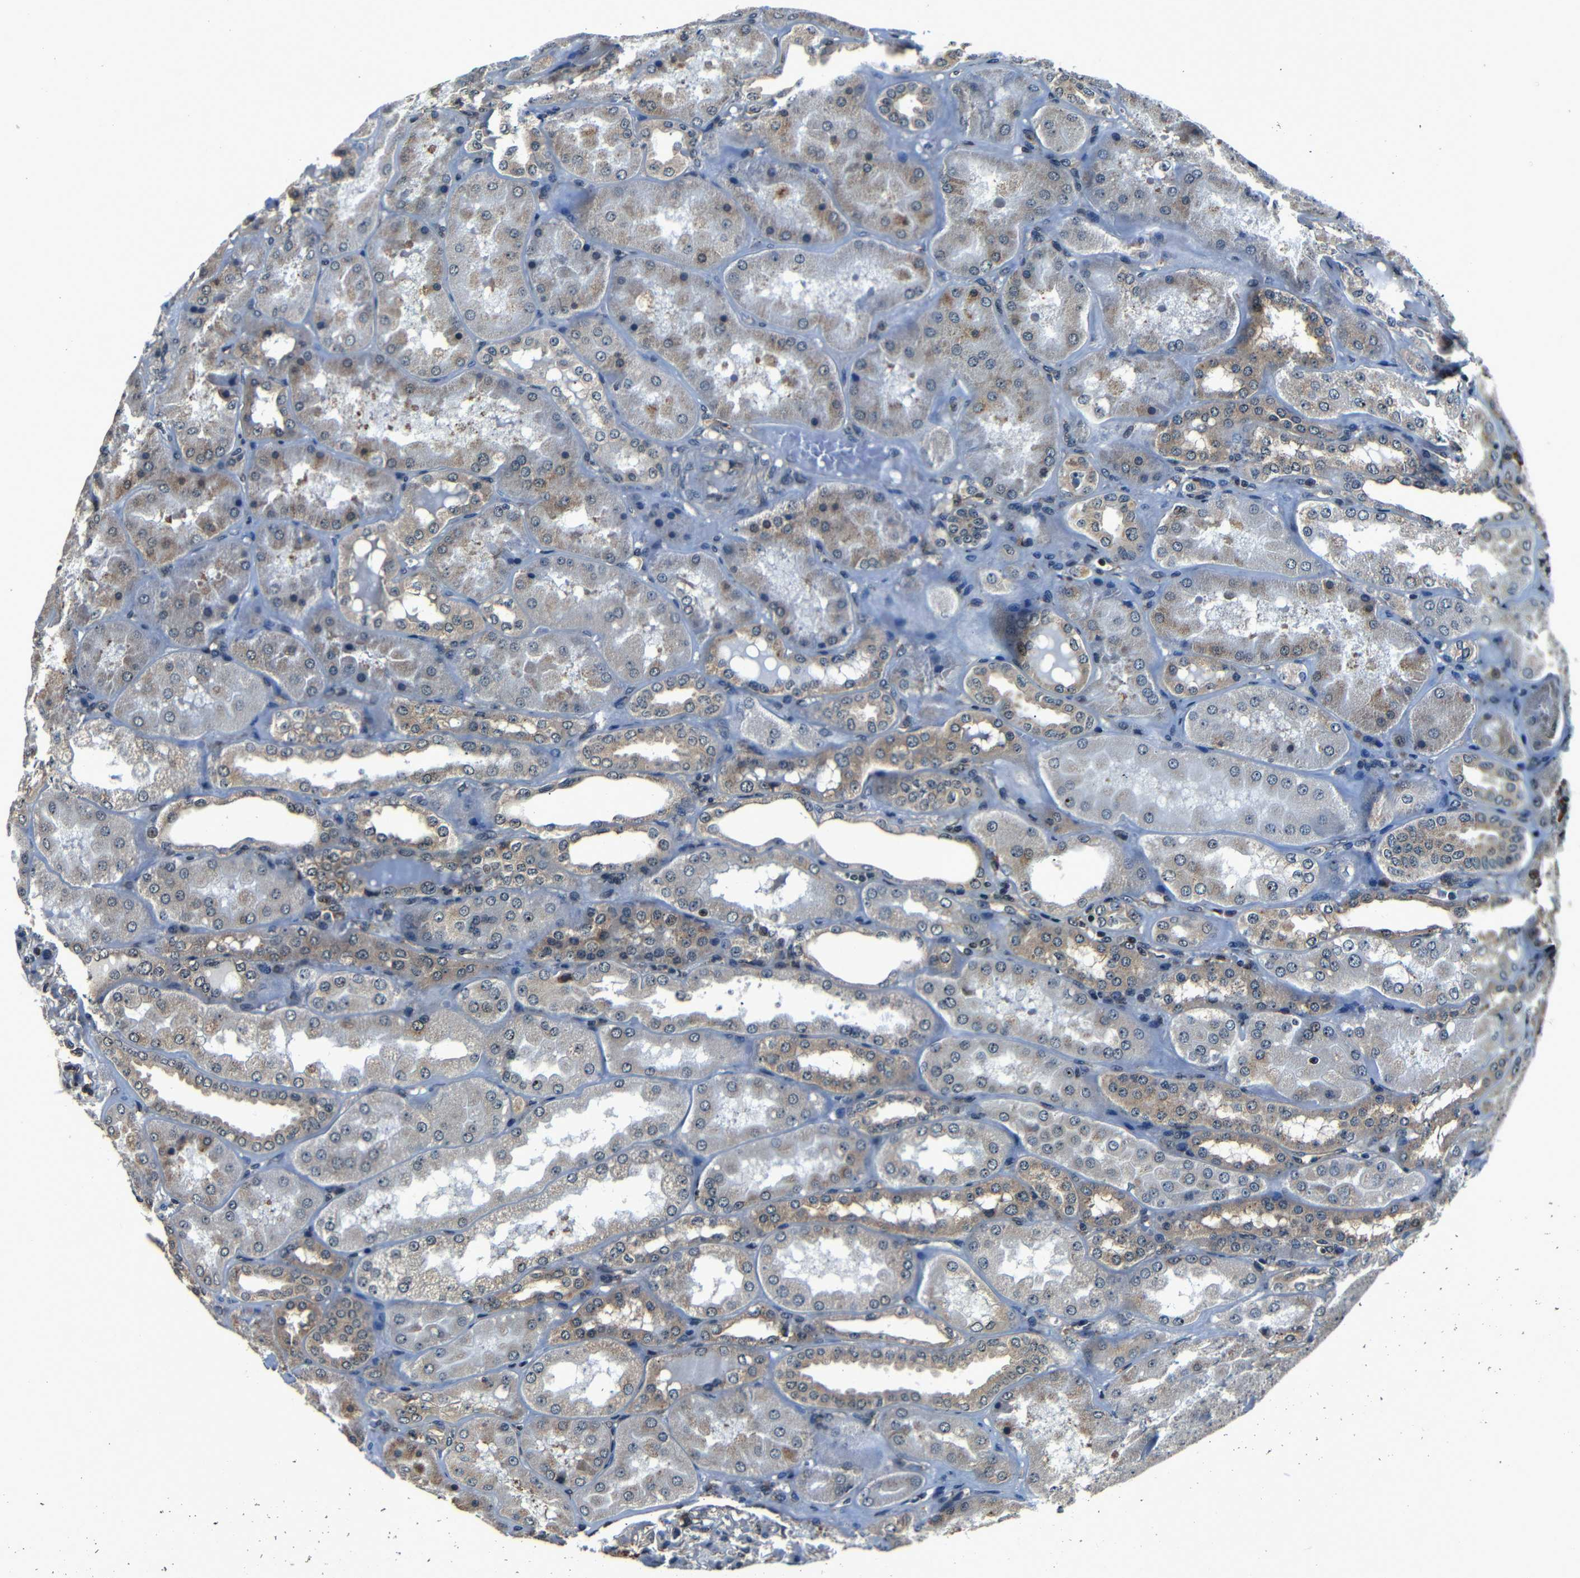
{"staining": {"intensity": "moderate", "quantity": "<25%", "location": "nuclear"}, "tissue": "kidney", "cell_type": "Cells in glomeruli", "image_type": "normal", "snomed": [{"axis": "morphology", "description": "Normal tissue, NOS"}, {"axis": "topography", "description": "Kidney"}], "caption": "Immunohistochemistry (IHC) of normal kidney demonstrates low levels of moderate nuclear staining in about <25% of cells in glomeruli. The staining was performed using DAB (3,3'-diaminobenzidine), with brown indicating positive protein expression. Nuclei are stained blue with hematoxylin.", "gene": "NCBP3", "patient": {"sex": "female", "age": 56}}